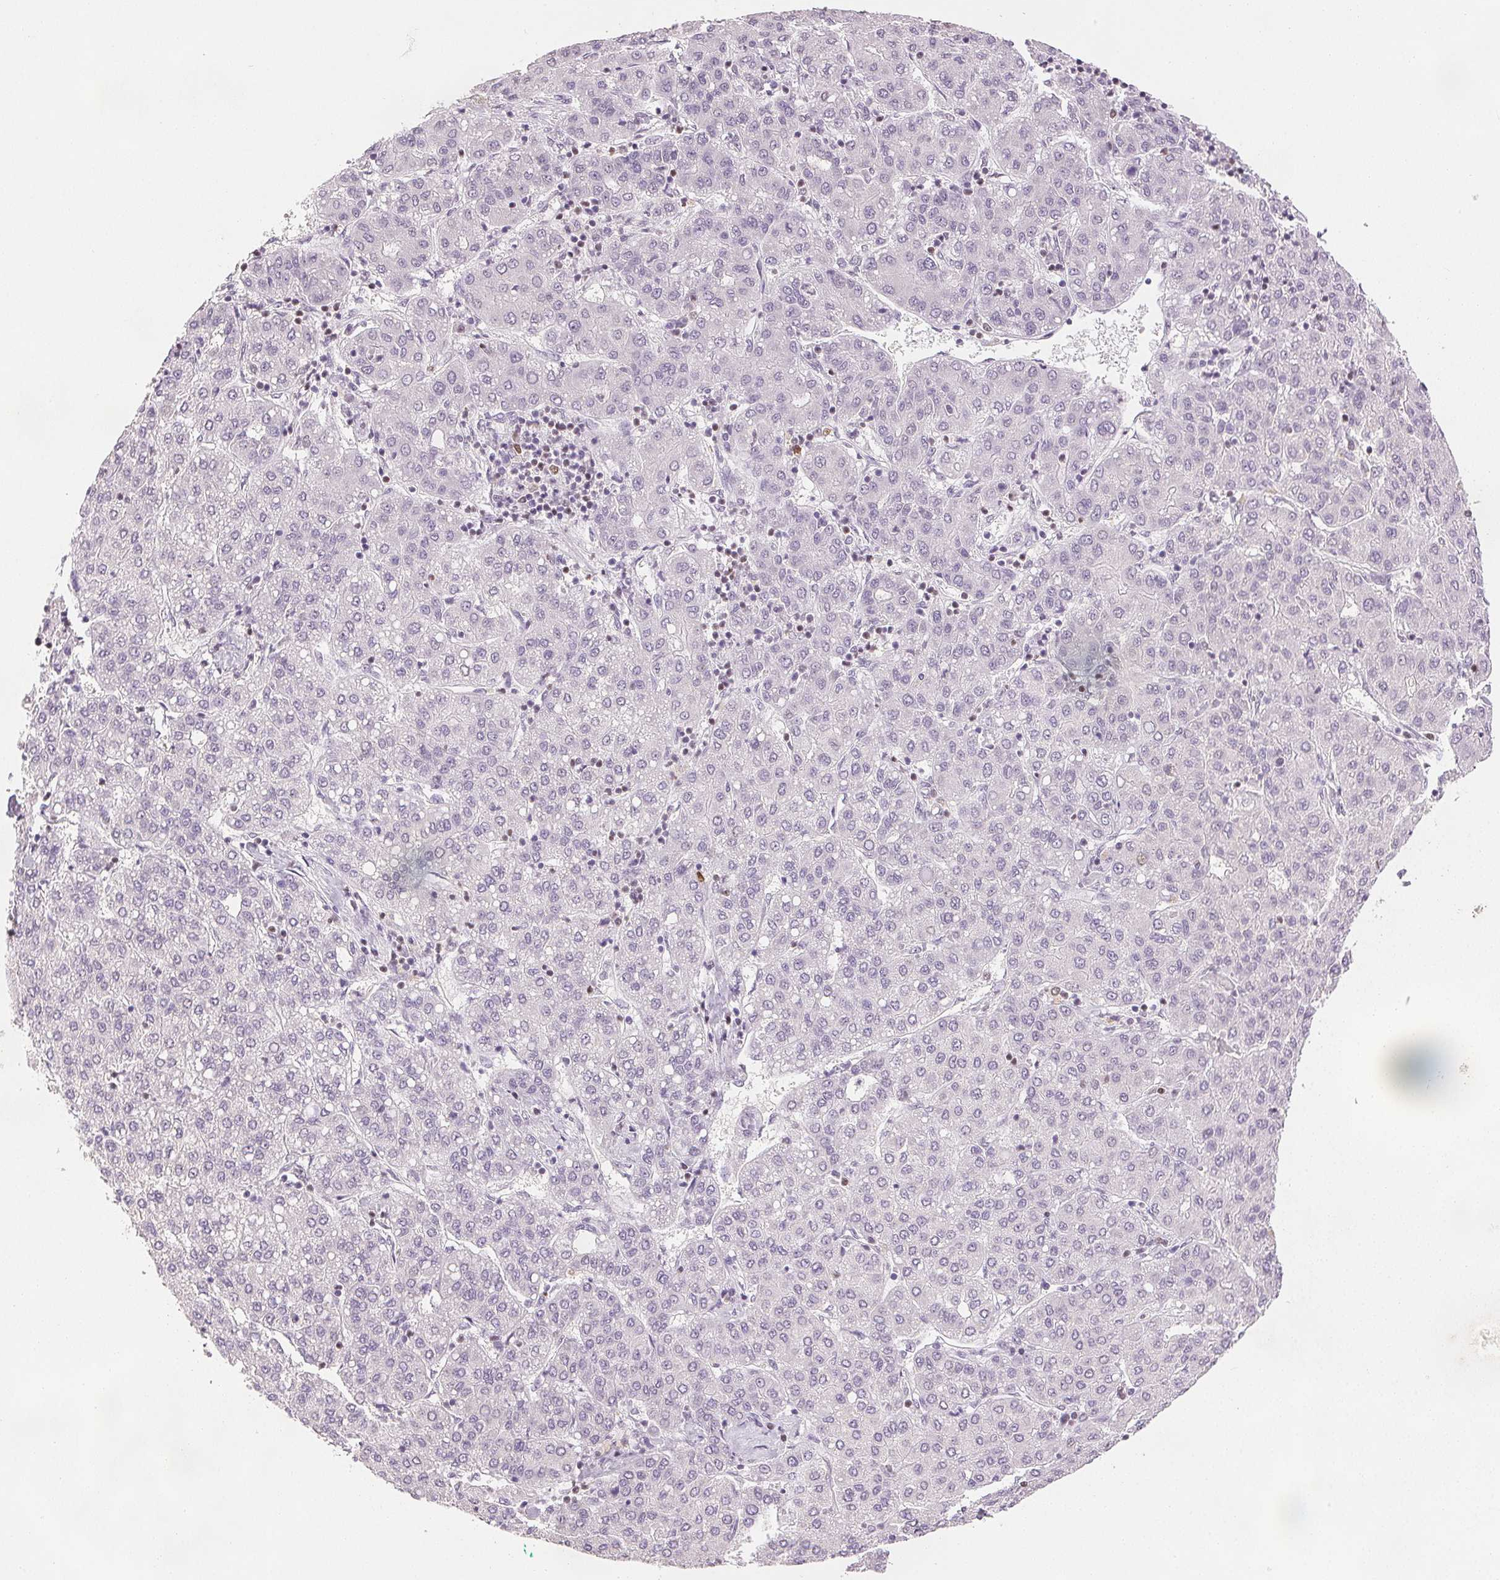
{"staining": {"intensity": "negative", "quantity": "none", "location": "none"}, "tissue": "liver cancer", "cell_type": "Tumor cells", "image_type": "cancer", "snomed": [{"axis": "morphology", "description": "Carcinoma, Hepatocellular, NOS"}, {"axis": "topography", "description": "Liver"}], "caption": "An IHC photomicrograph of liver cancer (hepatocellular carcinoma) is shown. There is no staining in tumor cells of liver cancer (hepatocellular carcinoma). (Stains: DAB (3,3'-diaminobenzidine) immunohistochemistry (IHC) with hematoxylin counter stain, Microscopy: brightfield microscopy at high magnification).", "gene": "RUNX2", "patient": {"sex": "male", "age": 65}}